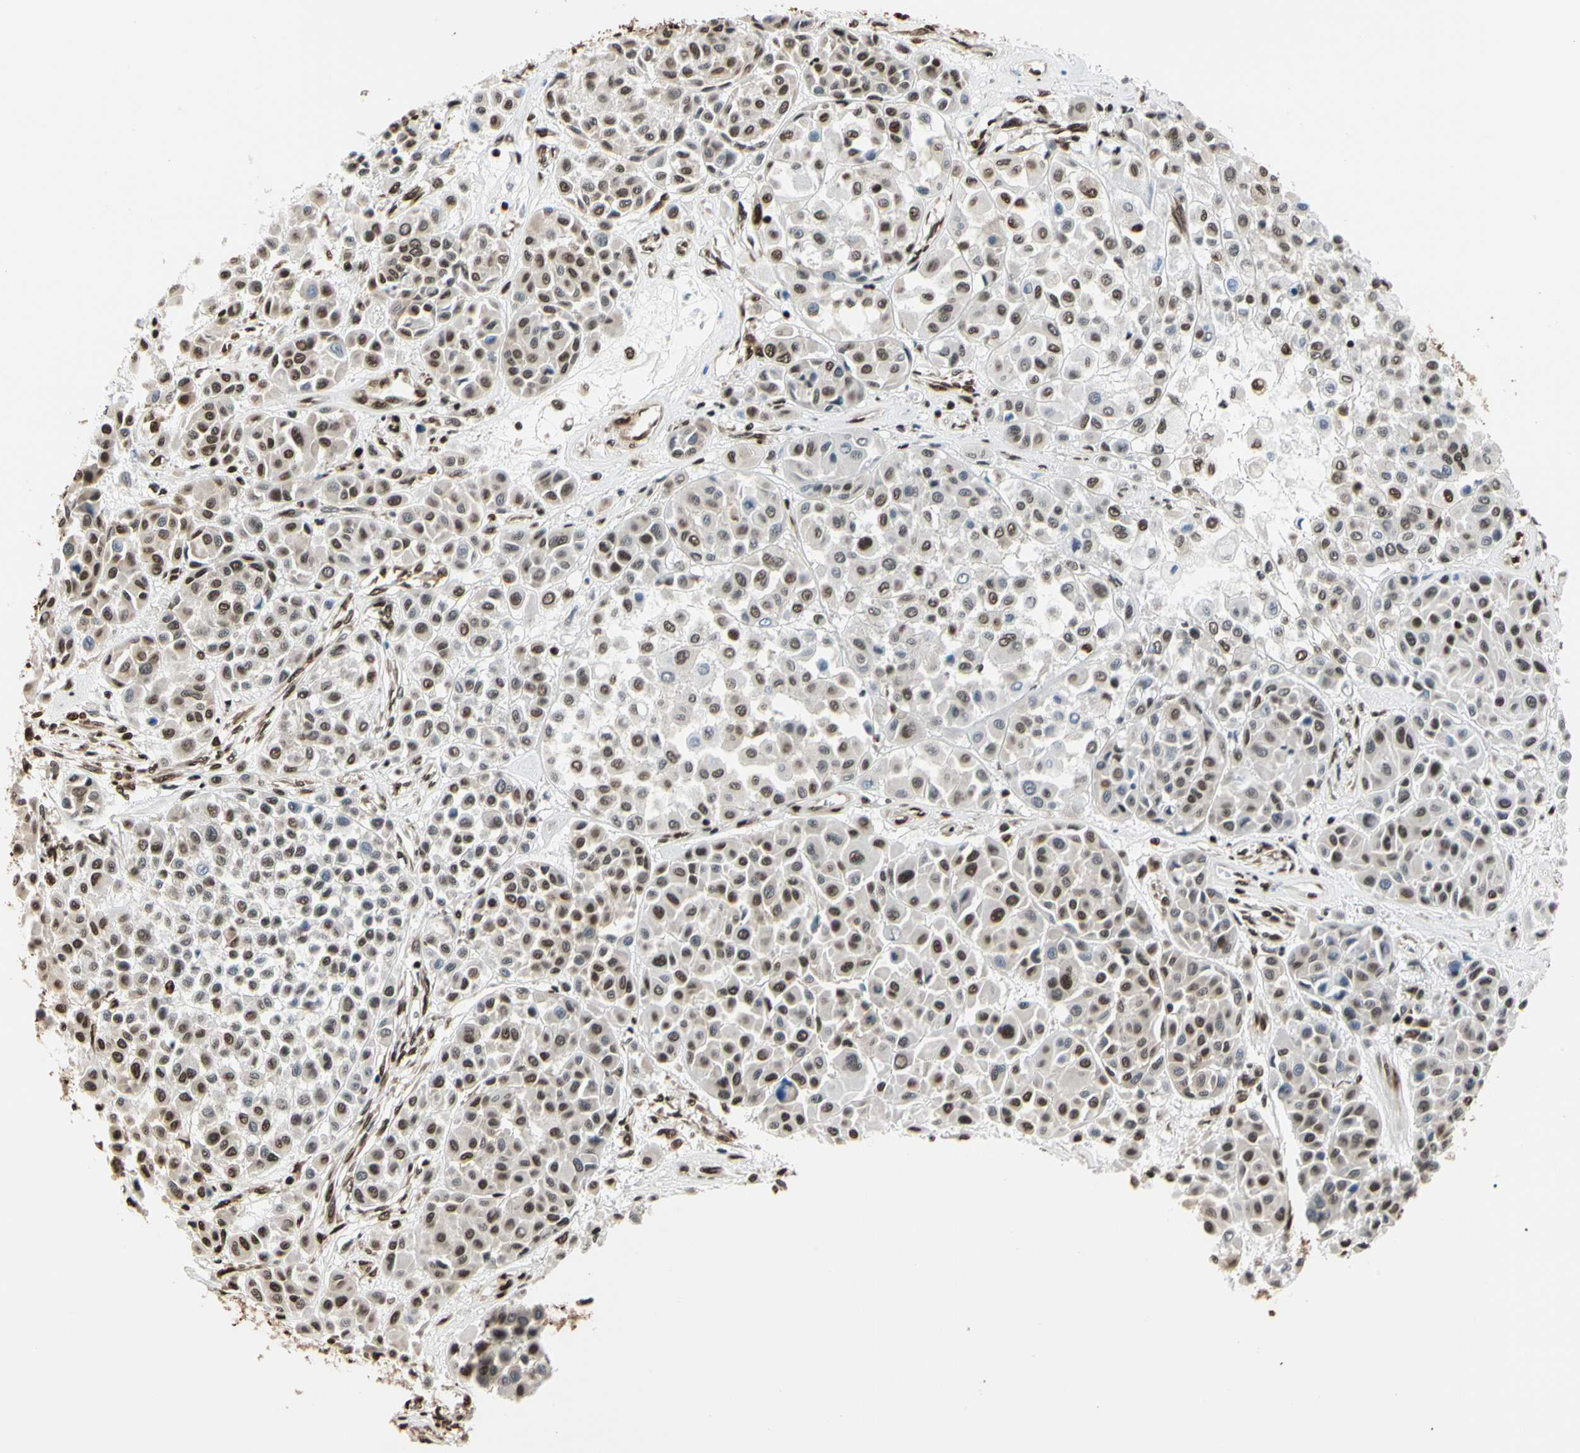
{"staining": {"intensity": "moderate", "quantity": ">75%", "location": "nuclear"}, "tissue": "melanoma", "cell_type": "Tumor cells", "image_type": "cancer", "snomed": [{"axis": "morphology", "description": "Malignant melanoma, Metastatic site"}, {"axis": "topography", "description": "Soft tissue"}], "caption": "Approximately >75% of tumor cells in malignant melanoma (metastatic site) display moderate nuclear protein positivity as visualized by brown immunohistochemical staining.", "gene": "HNRNPK", "patient": {"sex": "male", "age": 41}}